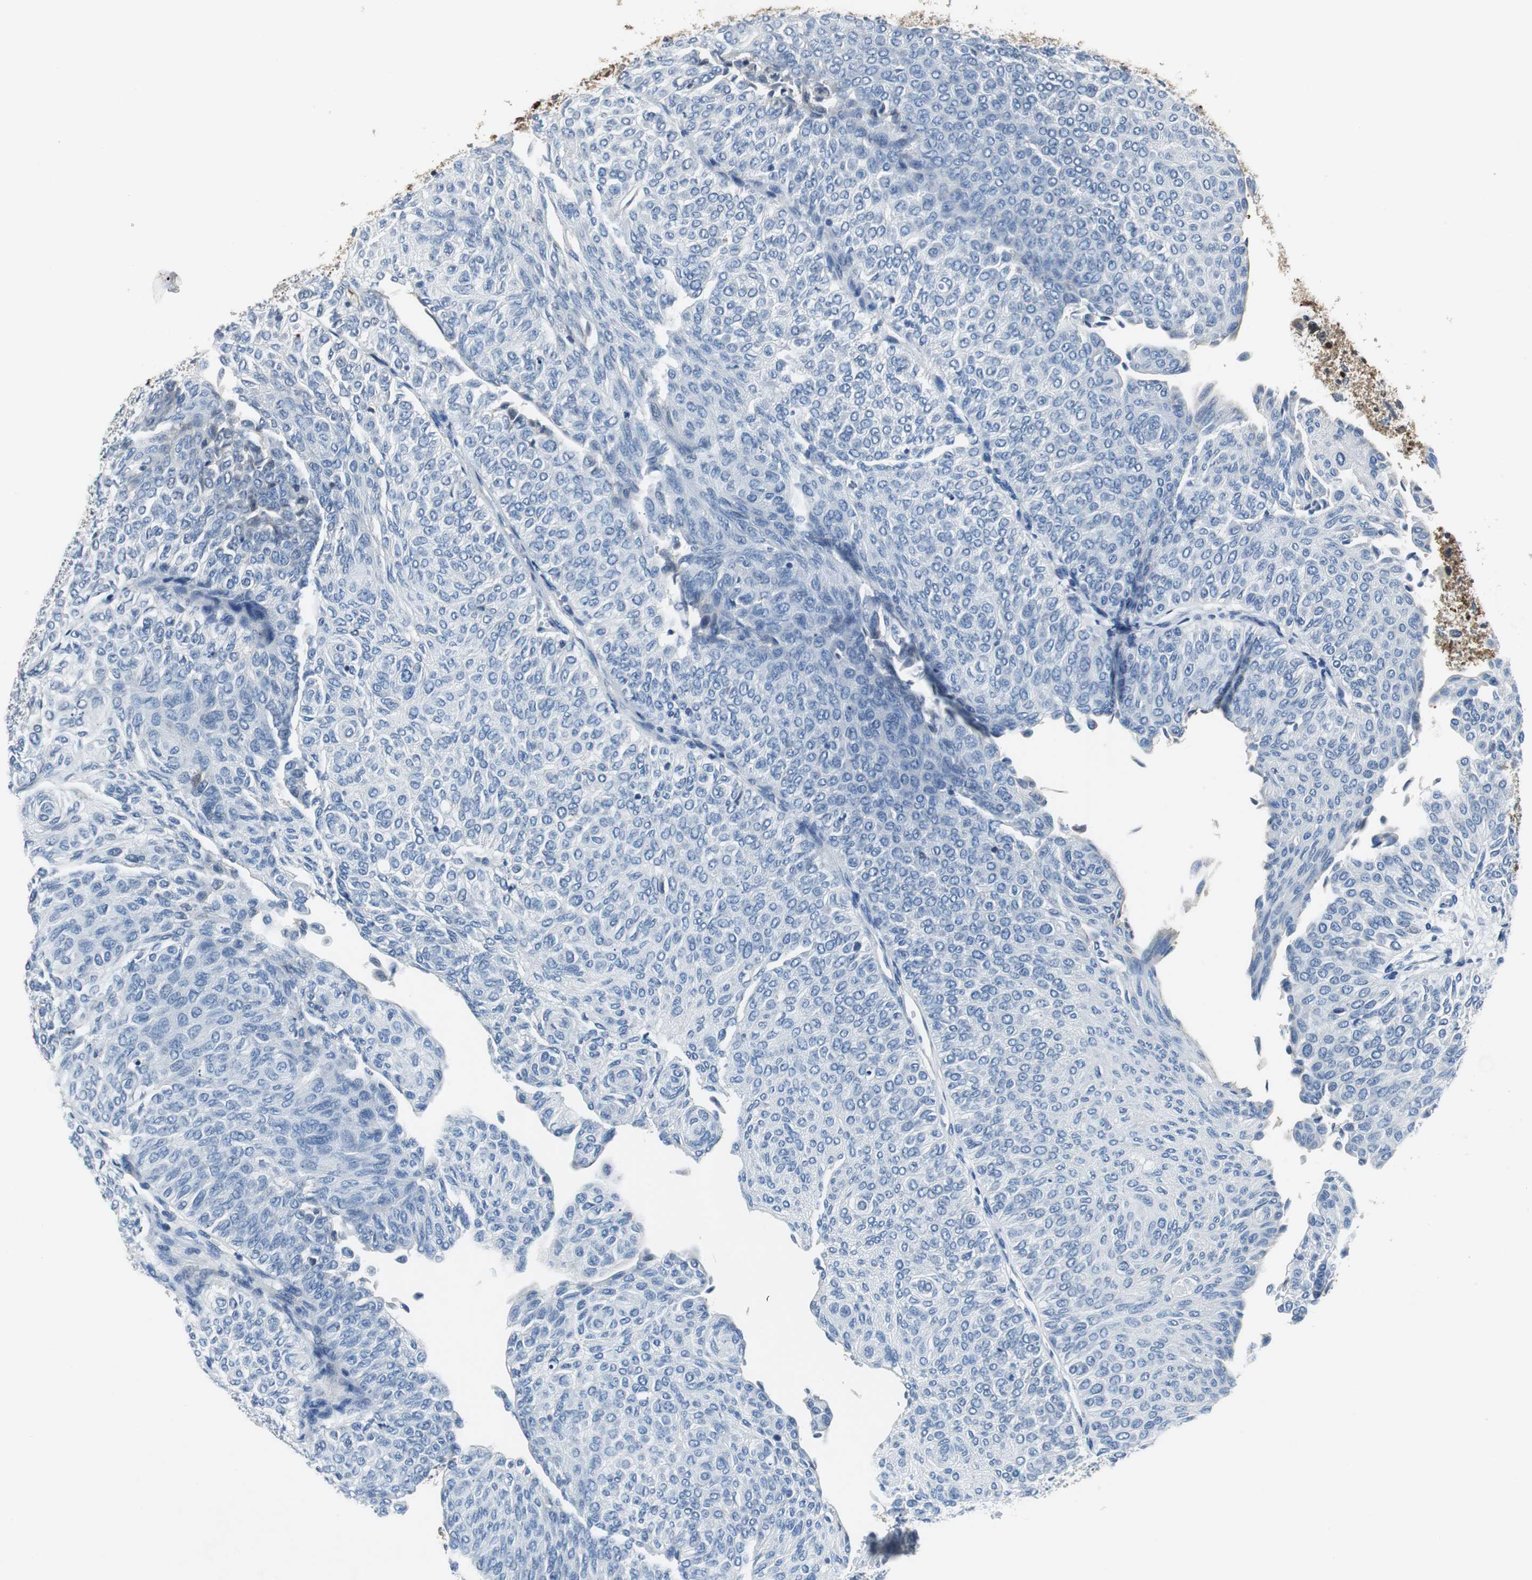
{"staining": {"intensity": "negative", "quantity": "none", "location": "none"}, "tissue": "urothelial cancer", "cell_type": "Tumor cells", "image_type": "cancer", "snomed": [{"axis": "morphology", "description": "Urothelial carcinoma, Low grade"}, {"axis": "topography", "description": "Urinary bladder"}], "caption": "High power microscopy histopathology image of an IHC photomicrograph of urothelial cancer, revealing no significant positivity in tumor cells.", "gene": "ORM1", "patient": {"sex": "male", "age": 78}}